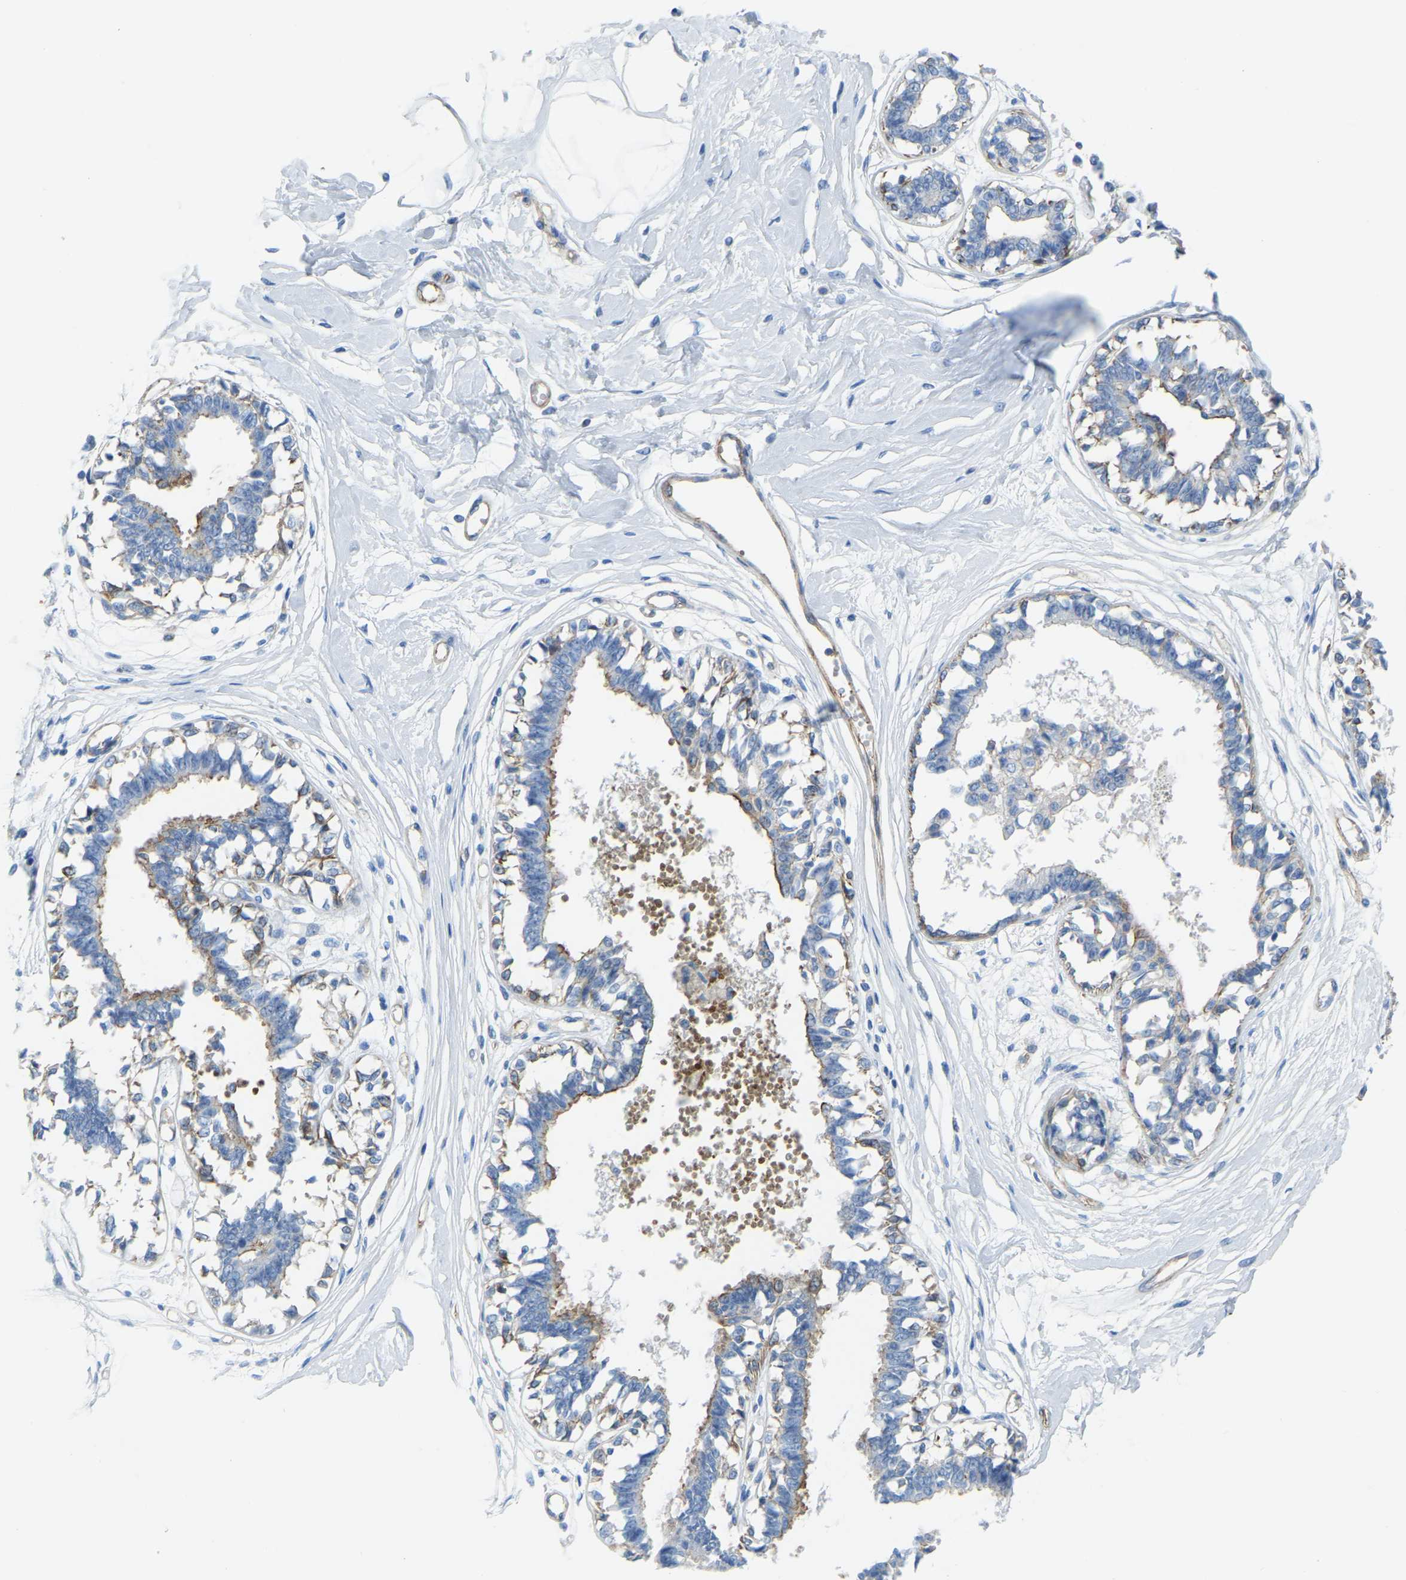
{"staining": {"intensity": "negative", "quantity": "none", "location": "none"}, "tissue": "breast", "cell_type": "Adipocytes", "image_type": "normal", "snomed": [{"axis": "morphology", "description": "Normal tissue, NOS"}, {"axis": "topography", "description": "Breast"}], "caption": "Immunohistochemistry (IHC) histopathology image of benign breast stained for a protein (brown), which exhibits no expression in adipocytes.", "gene": "MYL3", "patient": {"sex": "female", "age": 45}}